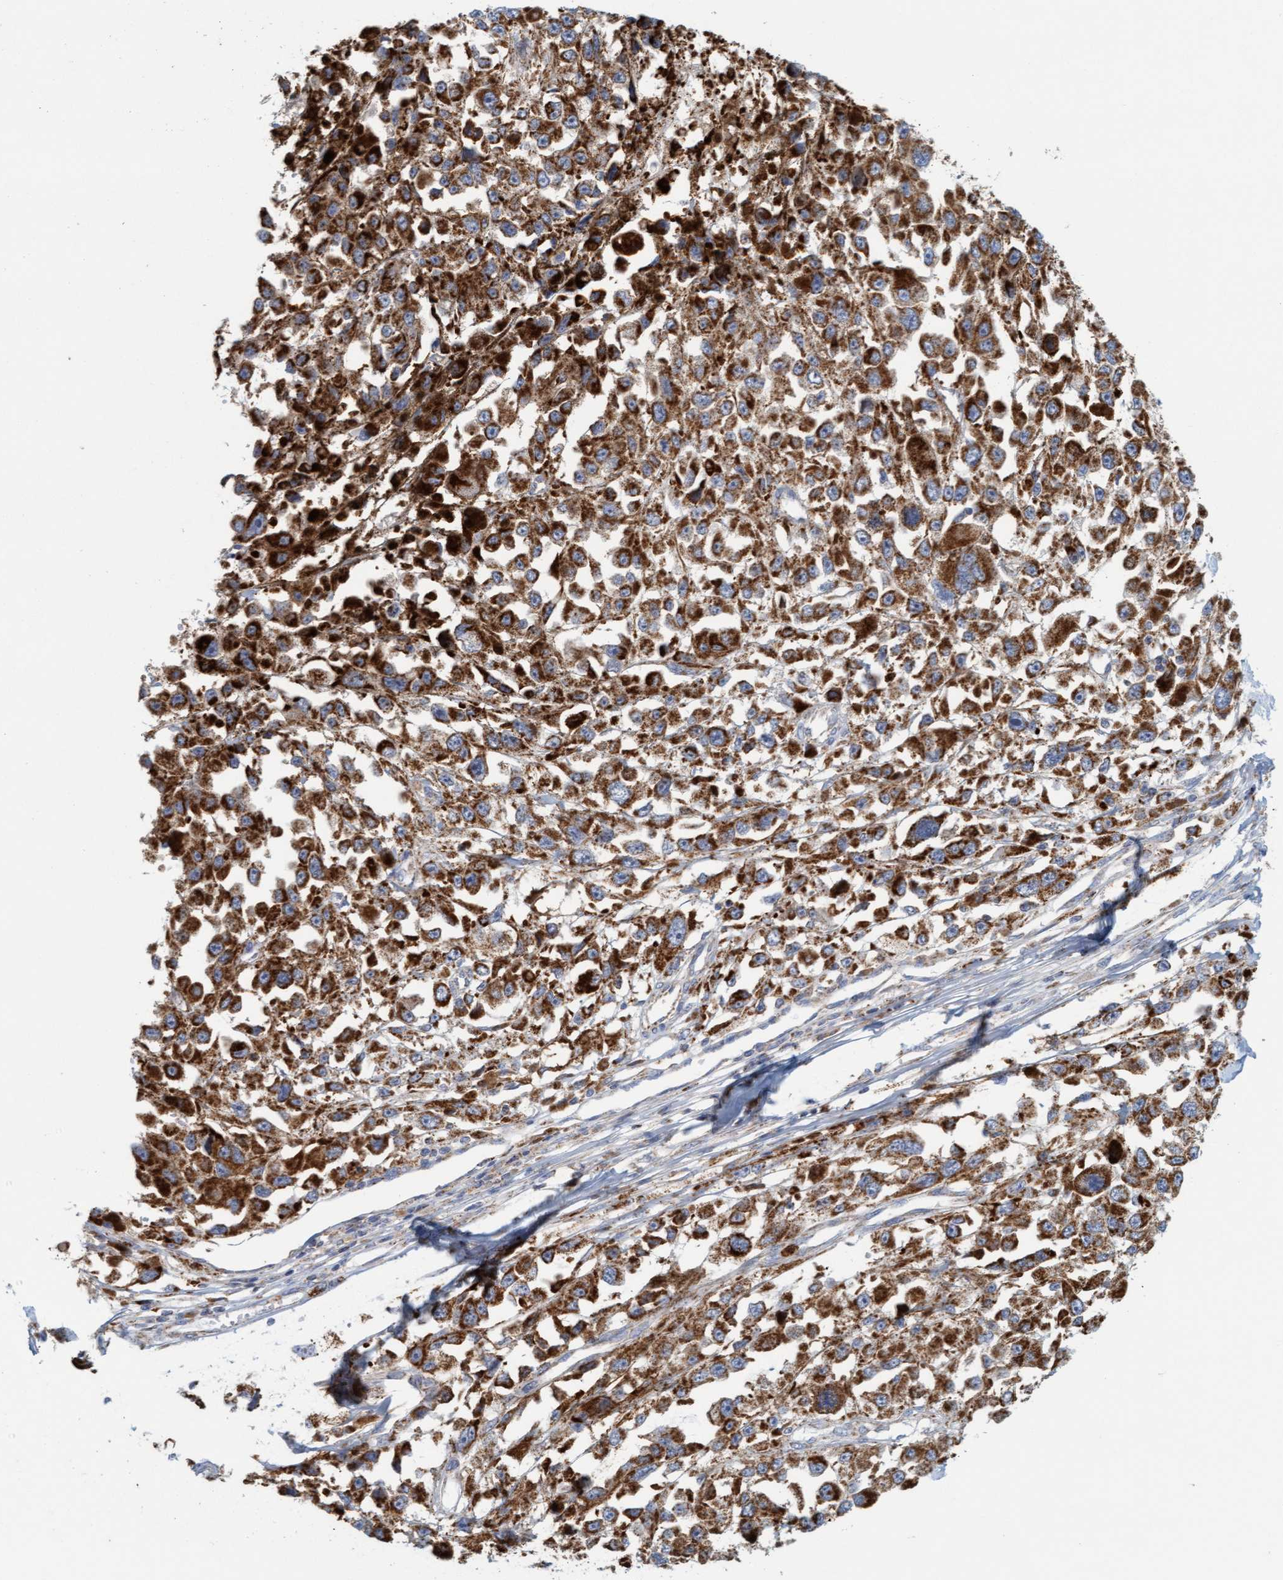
{"staining": {"intensity": "strong", "quantity": ">75%", "location": "cytoplasmic/membranous"}, "tissue": "melanoma", "cell_type": "Tumor cells", "image_type": "cancer", "snomed": [{"axis": "morphology", "description": "Malignant melanoma, Metastatic site"}, {"axis": "topography", "description": "Lymph node"}], "caption": "Brown immunohistochemical staining in malignant melanoma (metastatic site) reveals strong cytoplasmic/membranous staining in about >75% of tumor cells.", "gene": "B9D1", "patient": {"sex": "male", "age": 59}}